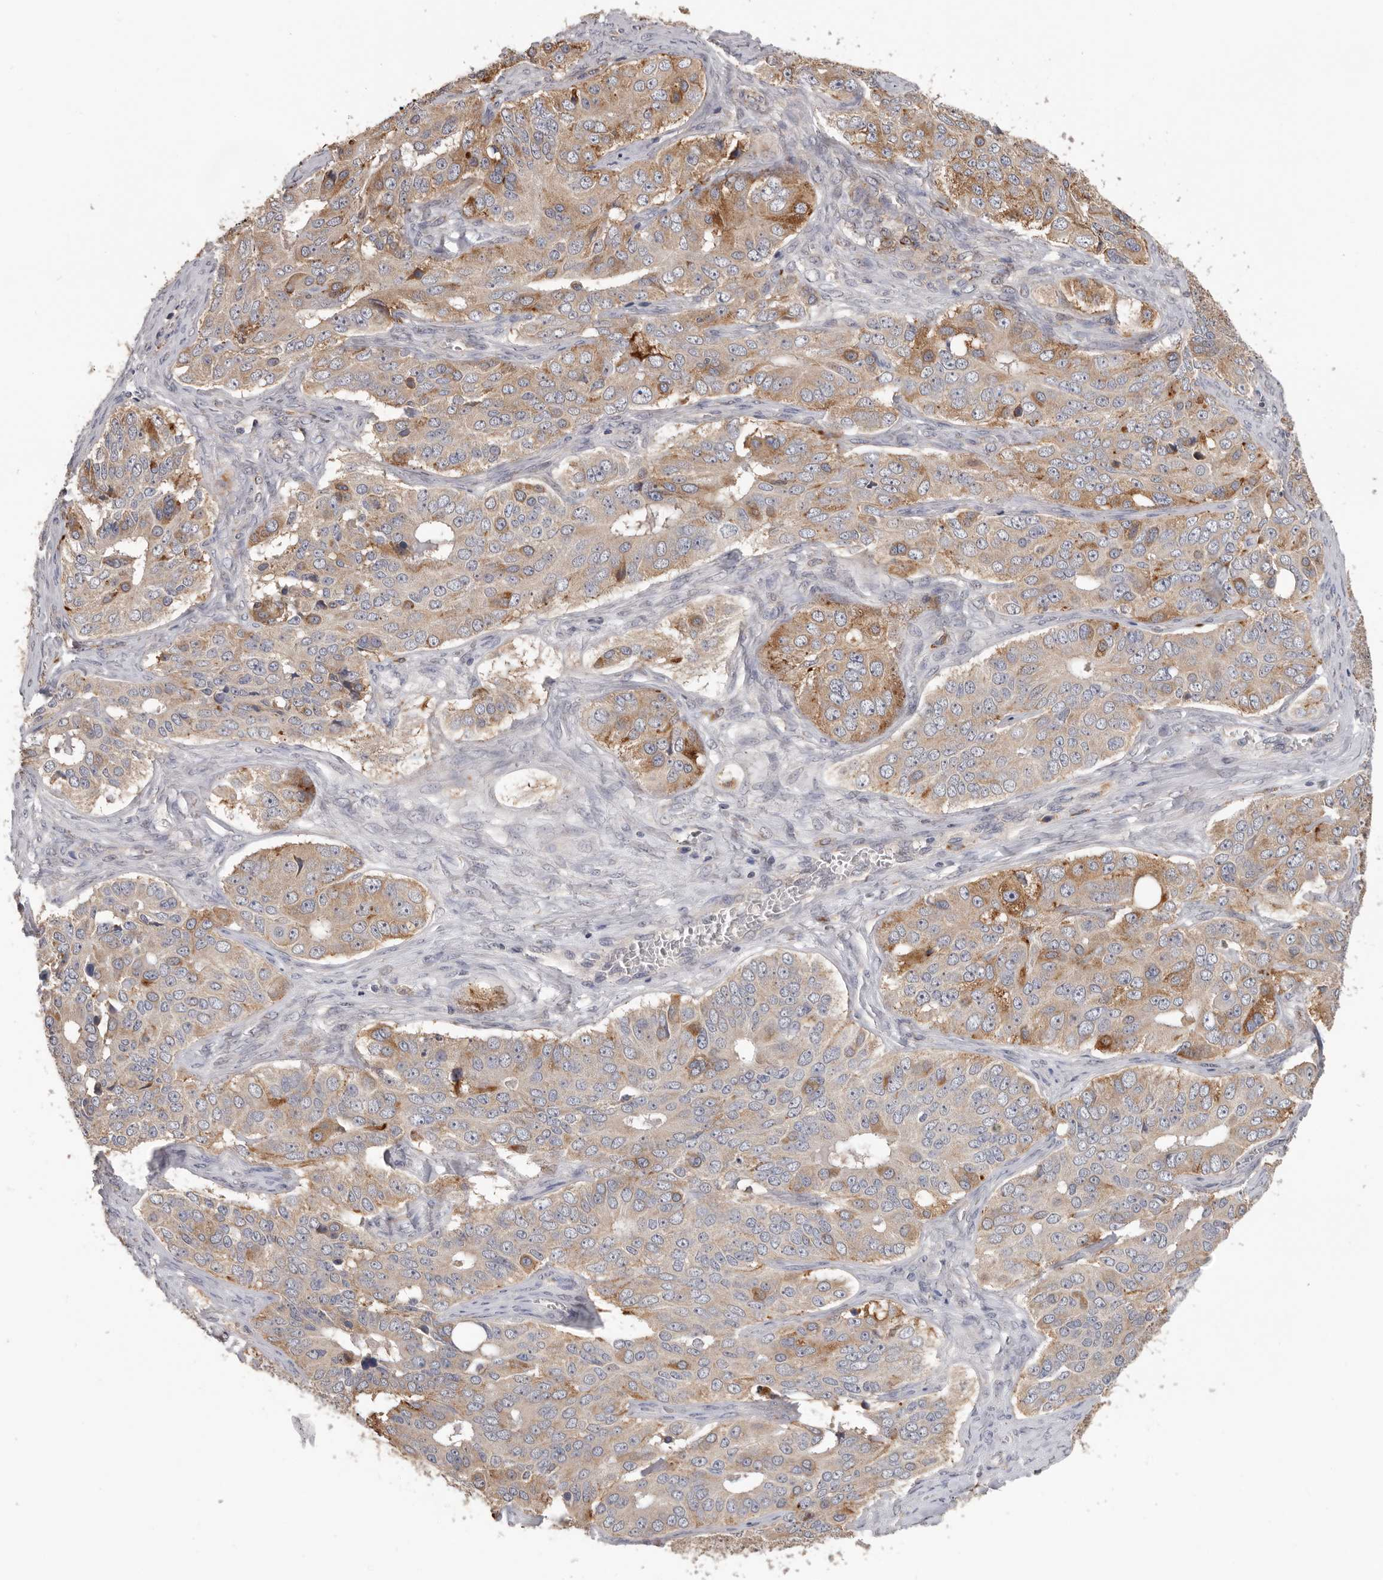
{"staining": {"intensity": "moderate", "quantity": ">75%", "location": "cytoplasmic/membranous"}, "tissue": "ovarian cancer", "cell_type": "Tumor cells", "image_type": "cancer", "snomed": [{"axis": "morphology", "description": "Carcinoma, endometroid"}, {"axis": "topography", "description": "Ovary"}], "caption": "Immunohistochemistry (IHC) staining of ovarian cancer, which shows medium levels of moderate cytoplasmic/membranous expression in about >75% of tumor cells indicating moderate cytoplasmic/membranous protein expression. The staining was performed using DAB (brown) for protein detection and nuclei were counterstained in hematoxylin (blue).", "gene": "TFRC", "patient": {"sex": "female", "age": 51}}